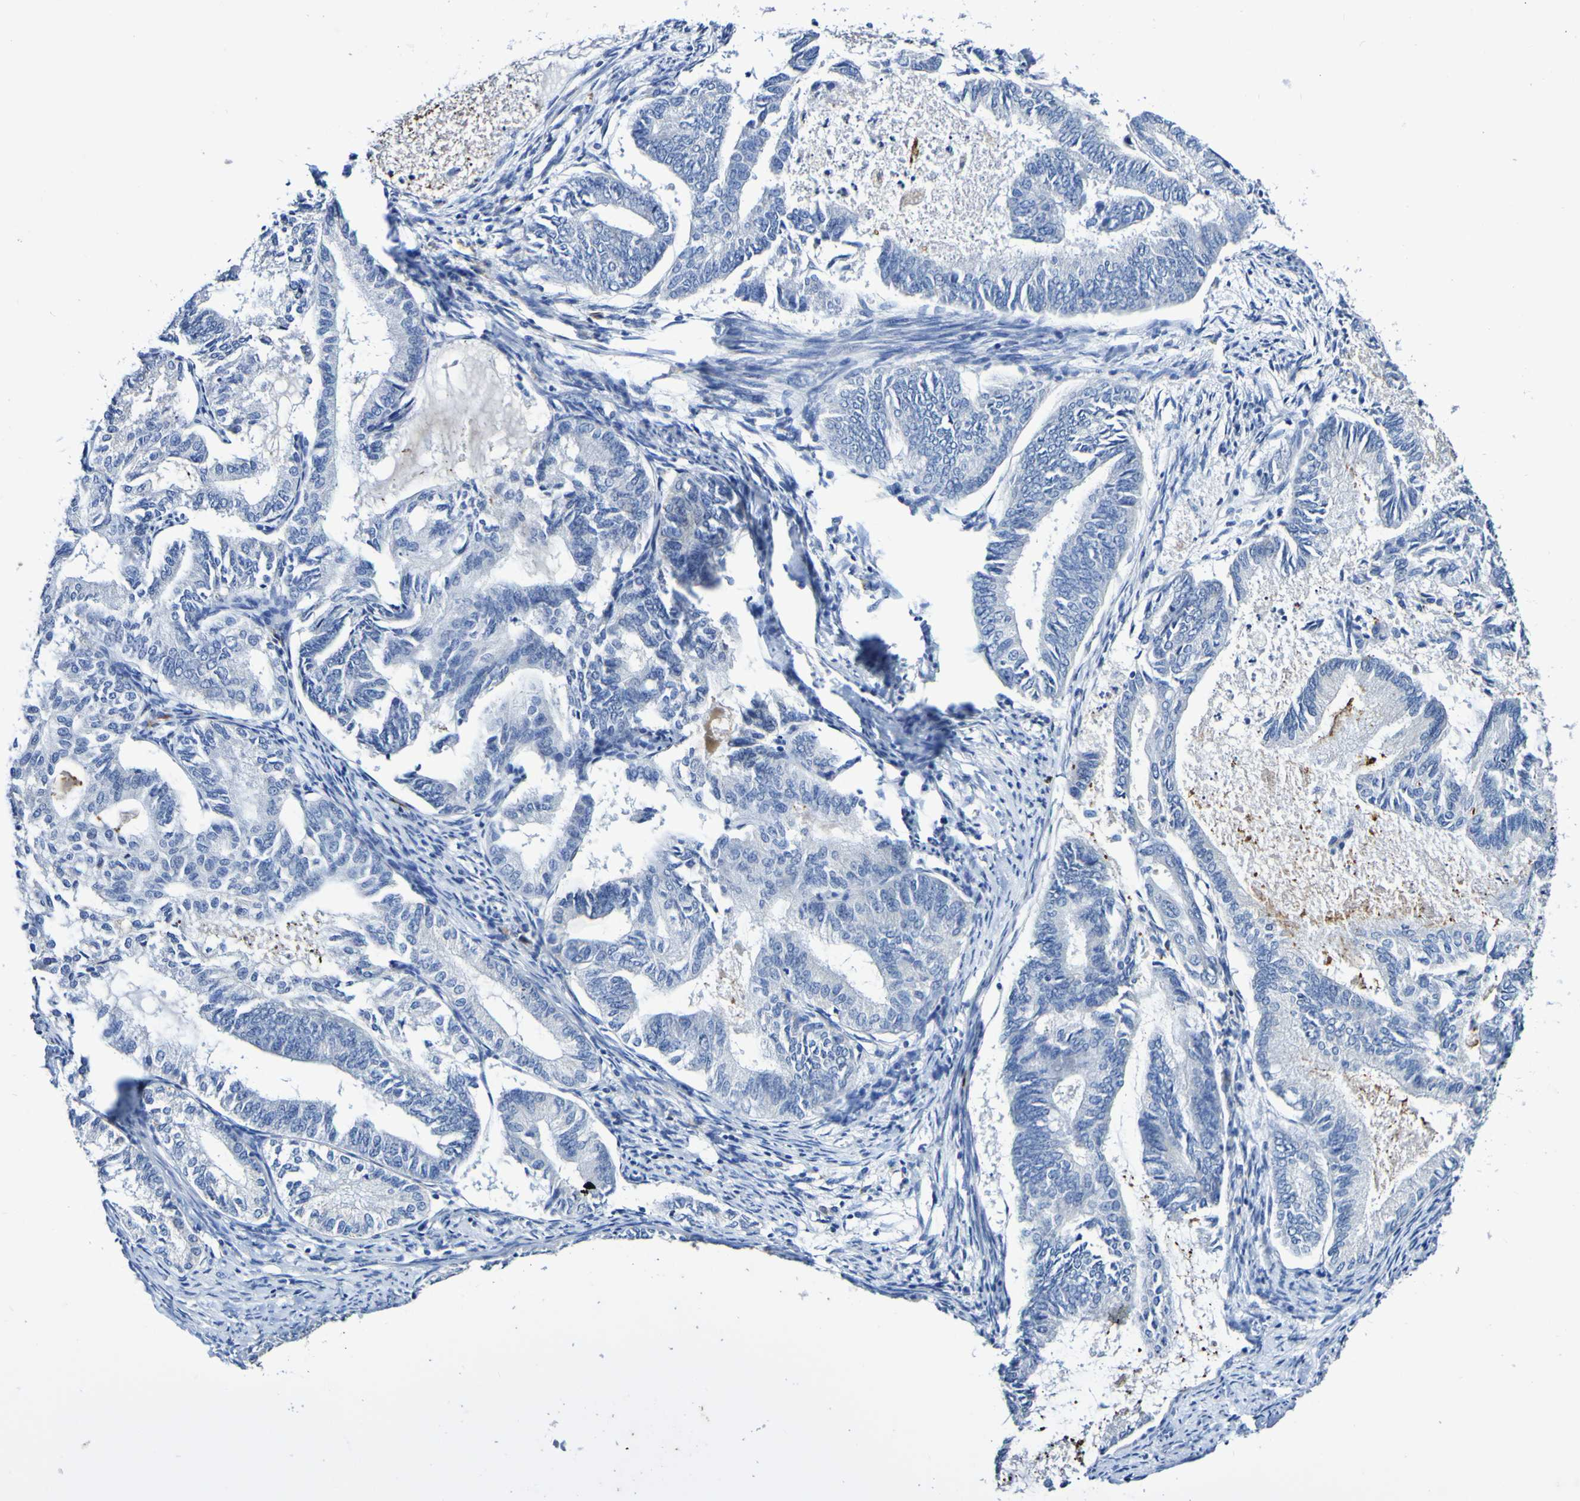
{"staining": {"intensity": "negative", "quantity": "none", "location": "none"}, "tissue": "endometrial cancer", "cell_type": "Tumor cells", "image_type": "cancer", "snomed": [{"axis": "morphology", "description": "Adenocarcinoma, NOS"}, {"axis": "topography", "description": "Endometrium"}], "caption": "There is no significant positivity in tumor cells of endometrial adenocarcinoma.", "gene": "ACVR1C", "patient": {"sex": "female", "age": 86}}